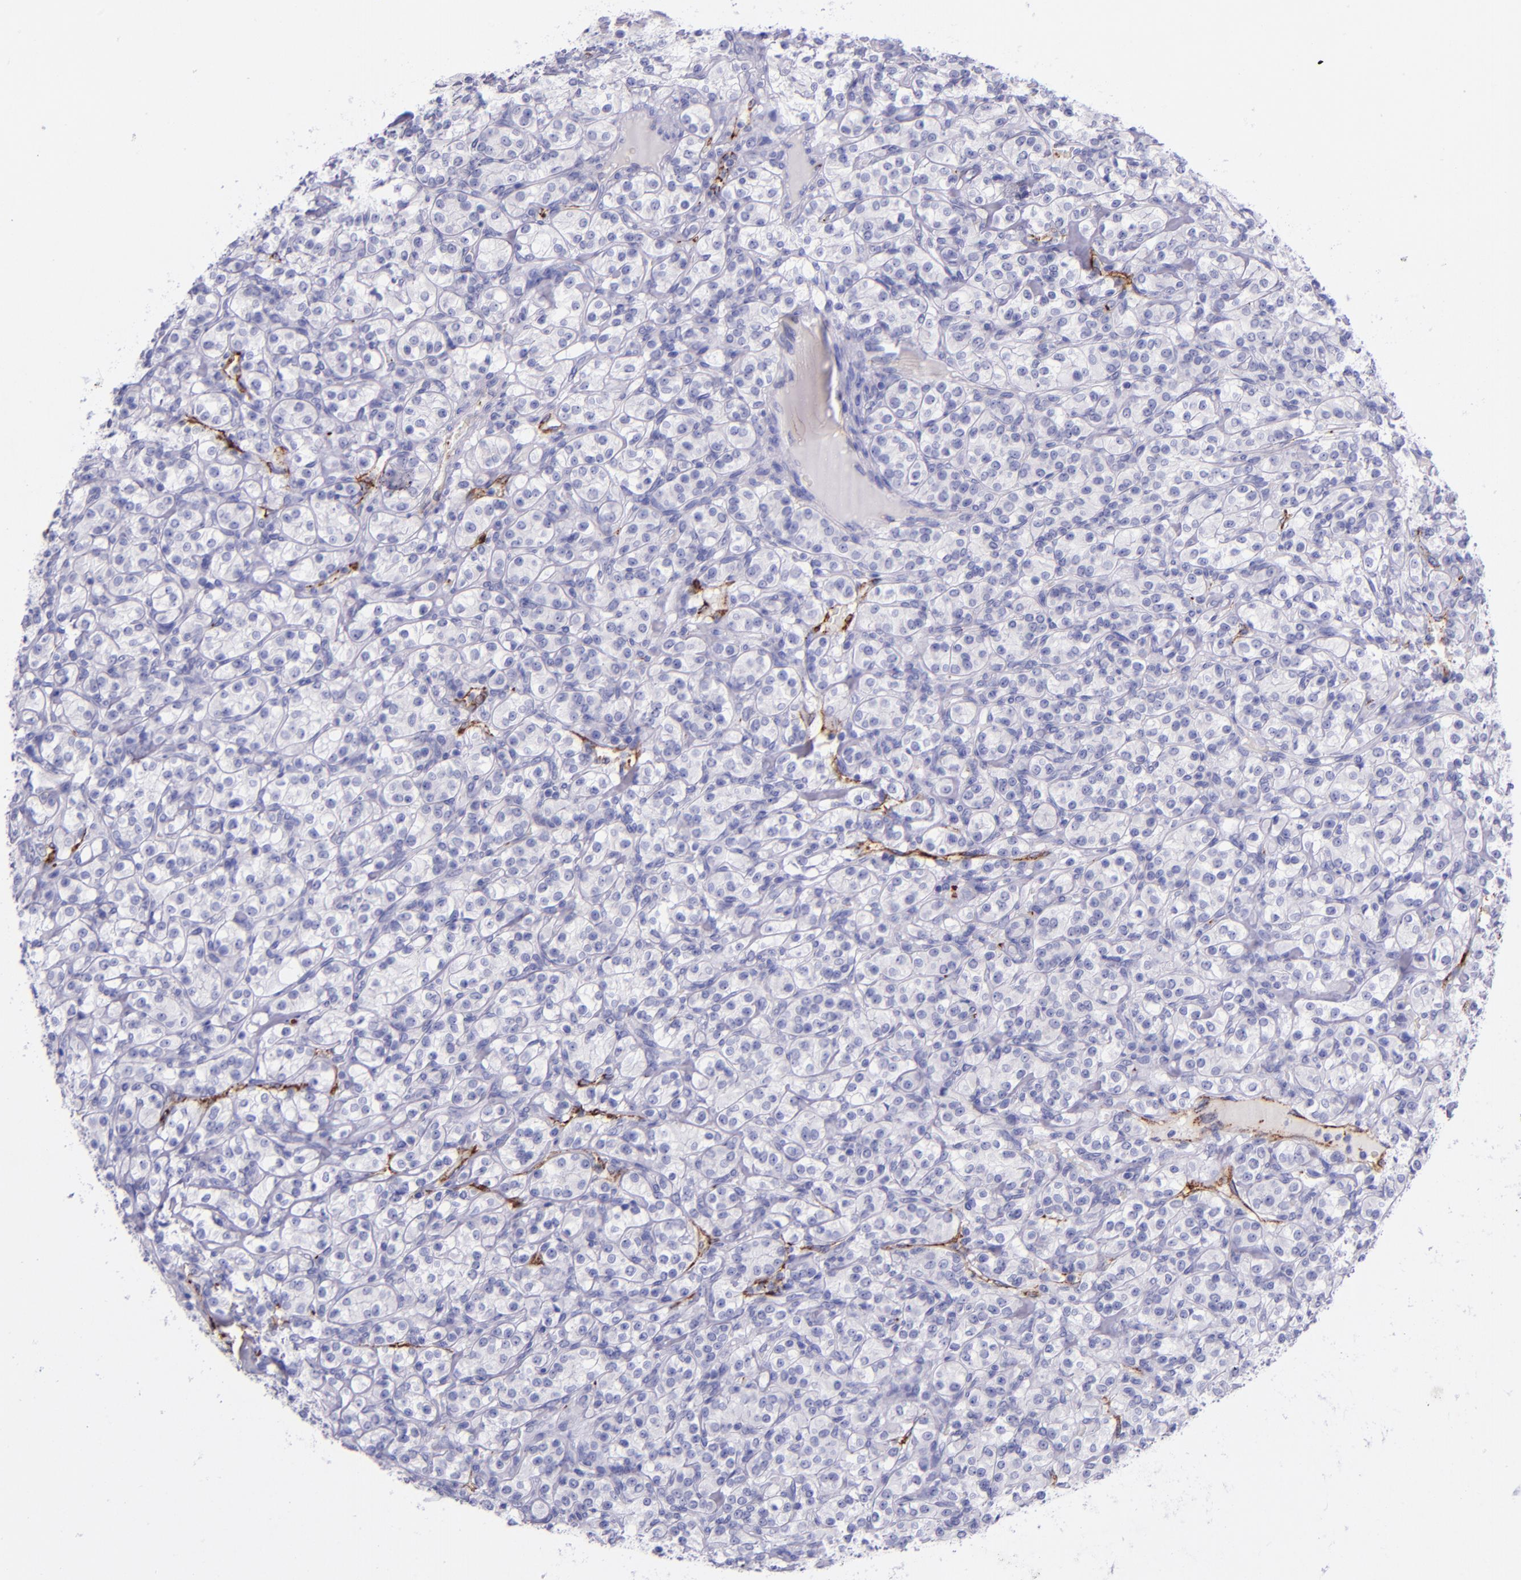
{"staining": {"intensity": "negative", "quantity": "none", "location": "none"}, "tissue": "renal cancer", "cell_type": "Tumor cells", "image_type": "cancer", "snomed": [{"axis": "morphology", "description": "Adenocarcinoma, NOS"}, {"axis": "topography", "description": "Kidney"}], "caption": "DAB (3,3'-diaminobenzidine) immunohistochemical staining of renal cancer demonstrates no significant positivity in tumor cells.", "gene": "SELE", "patient": {"sex": "male", "age": 77}}